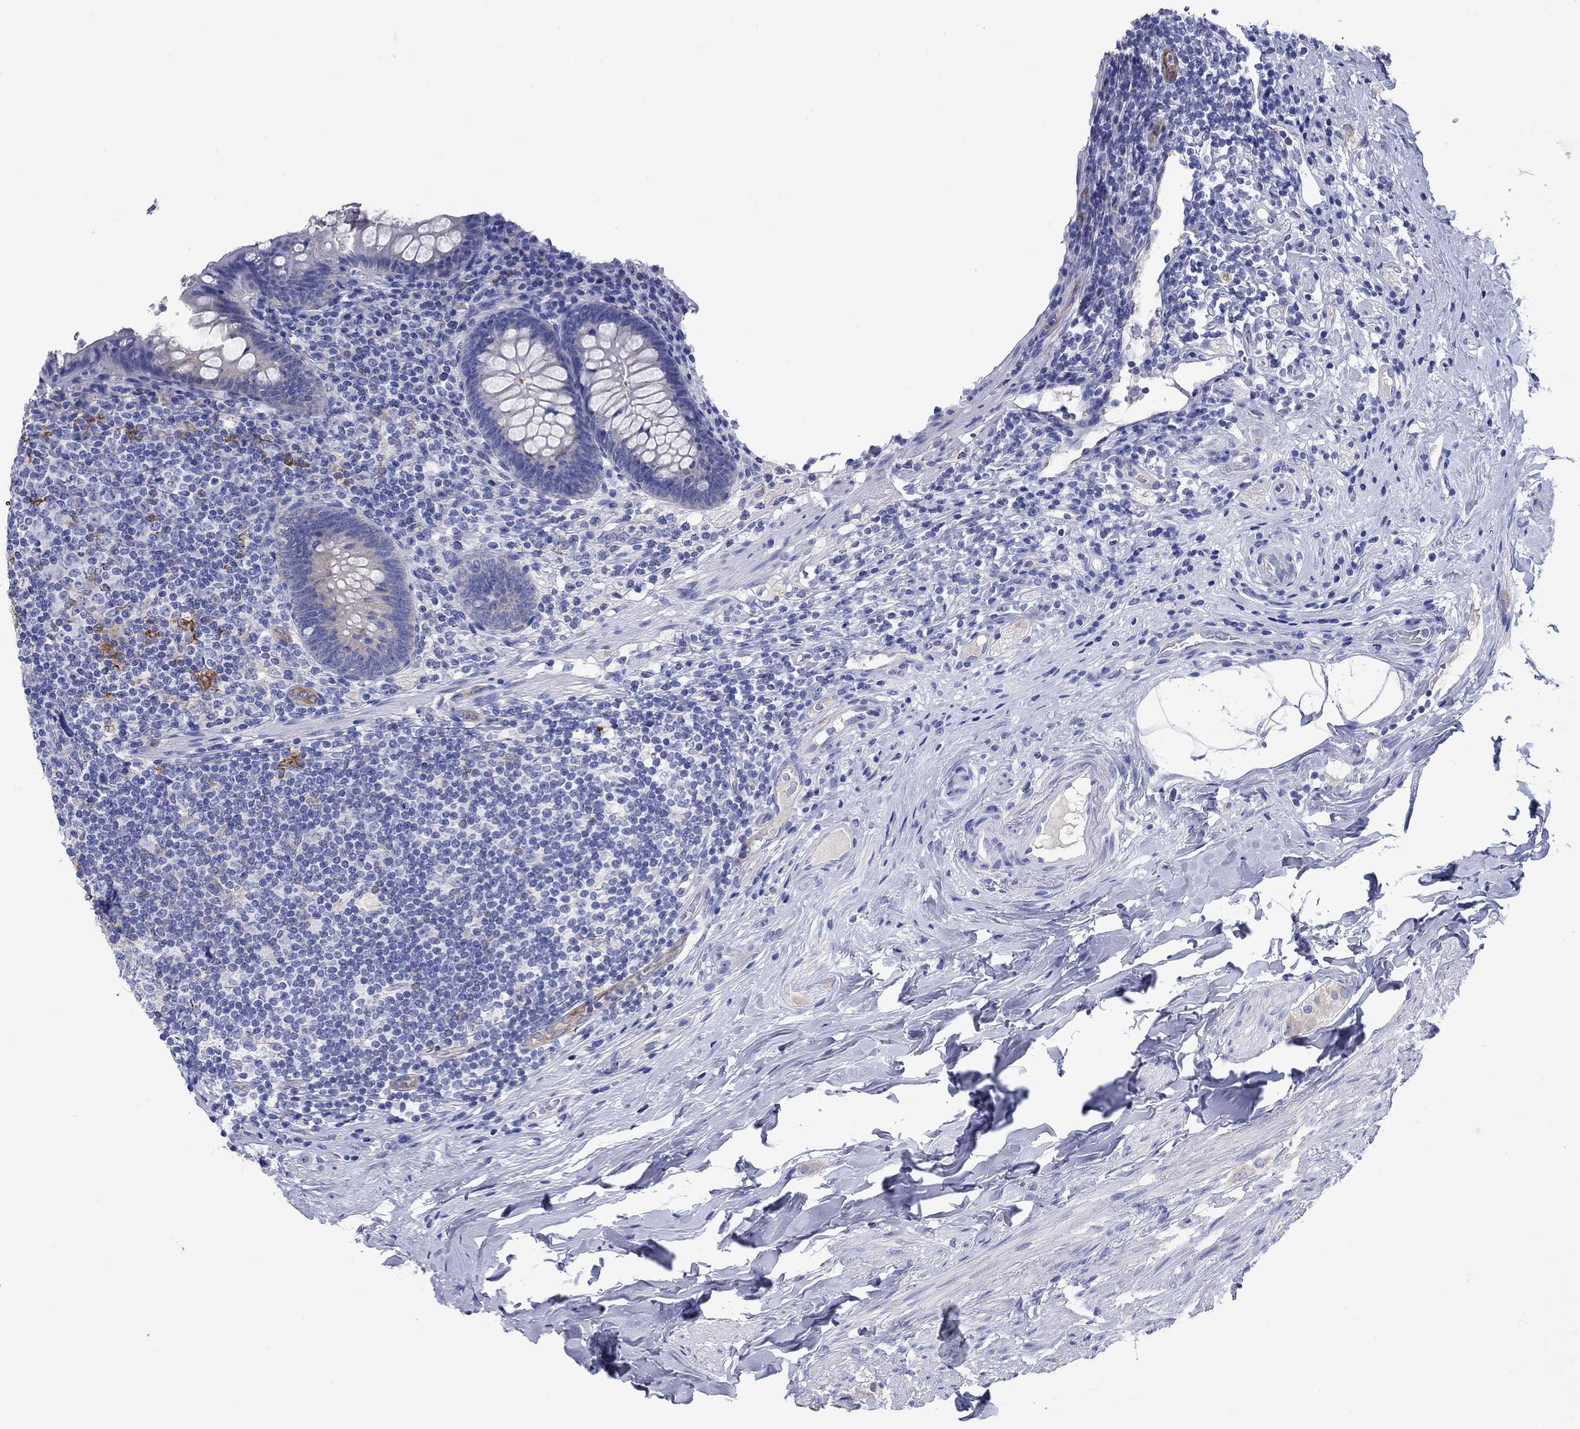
{"staining": {"intensity": "negative", "quantity": "none", "location": "none"}, "tissue": "appendix", "cell_type": "Glandular cells", "image_type": "normal", "snomed": [{"axis": "morphology", "description": "Normal tissue, NOS"}, {"axis": "topography", "description": "Appendix"}], "caption": "Immunohistochemical staining of benign appendix shows no significant expression in glandular cells.", "gene": "ENSG00000251537", "patient": {"sex": "male", "age": 47}}